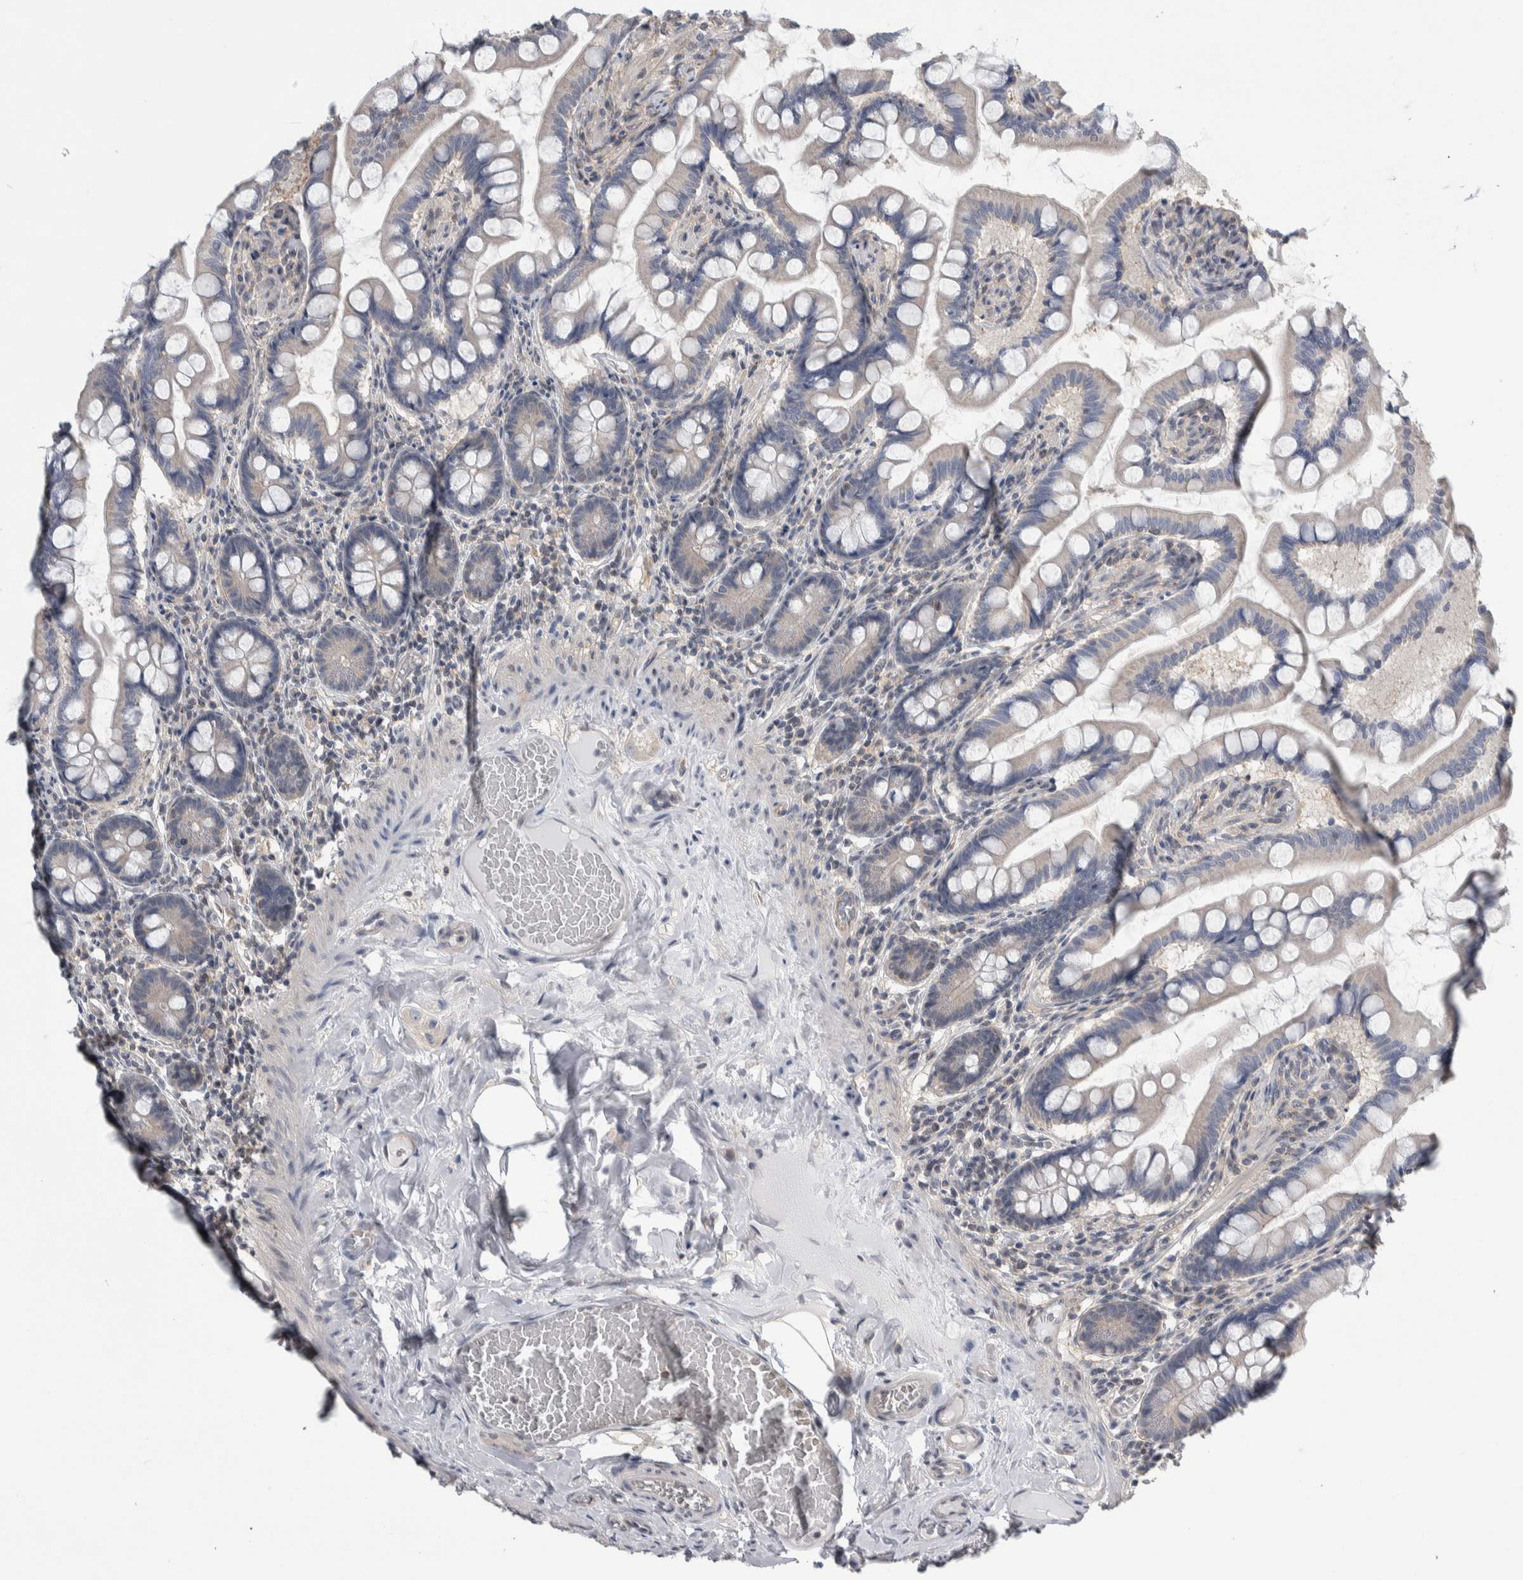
{"staining": {"intensity": "negative", "quantity": "none", "location": "none"}, "tissue": "small intestine", "cell_type": "Glandular cells", "image_type": "normal", "snomed": [{"axis": "morphology", "description": "Normal tissue, NOS"}, {"axis": "topography", "description": "Small intestine"}], "caption": "DAB immunohistochemical staining of unremarkable small intestine reveals no significant expression in glandular cells. Nuclei are stained in blue.", "gene": "TAX1BP1", "patient": {"sex": "male", "age": 41}}